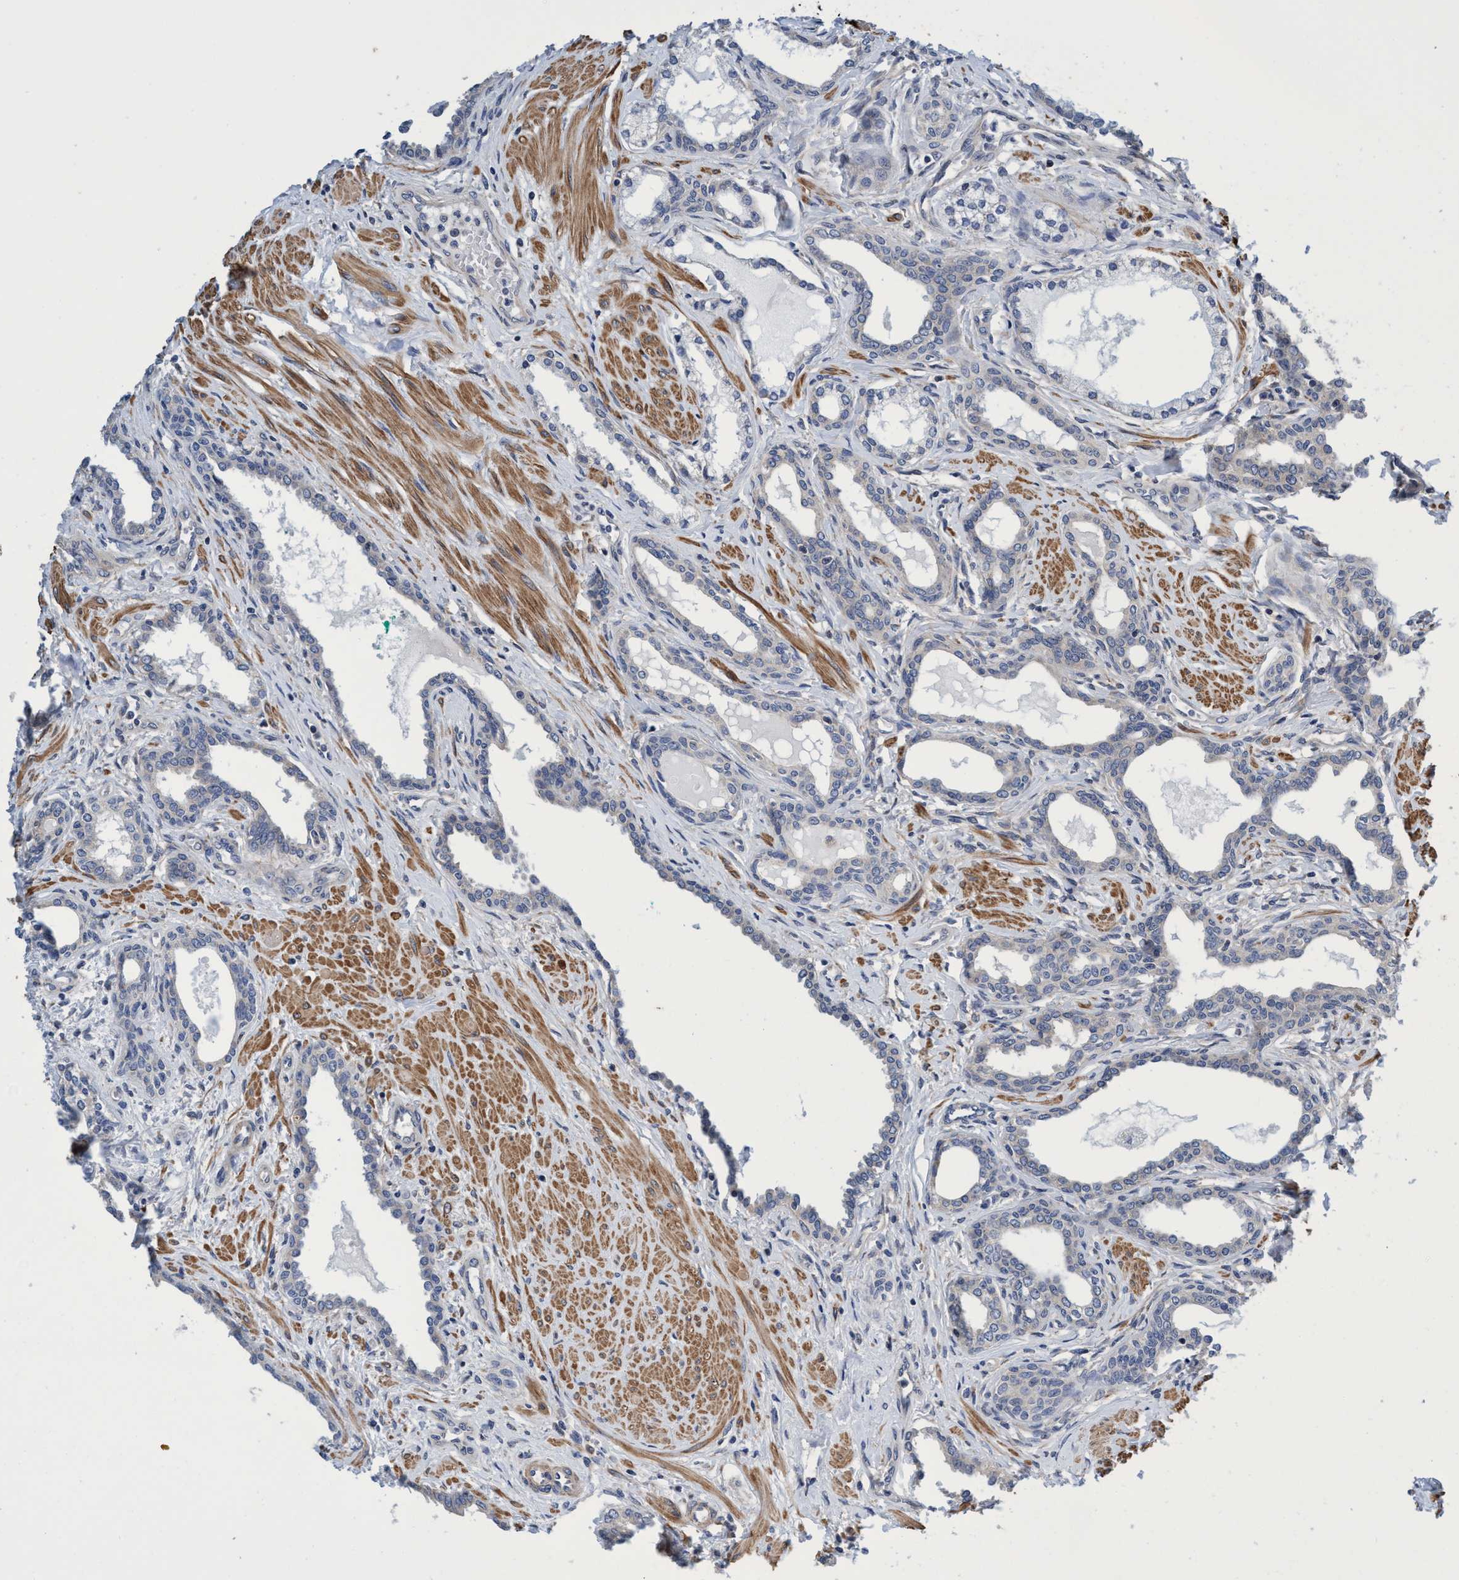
{"staining": {"intensity": "negative", "quantity": "none", "location": "none"}, "tissue": "prostate cancer", "cell_type": "Tumor cells", "image_type": "cancer", "snomed": [{"axis": "morphology", "description": "Adenocarcinoma, High grade"}, {"axis": "topography", "description": "Prostate"}], "caption": "Prostate cancer was stained to show a protein in brown. There is no significant positivity in tumor cells.", "gene": "CALCOCO2", "patient": {"sex": "male", "age": 52}}